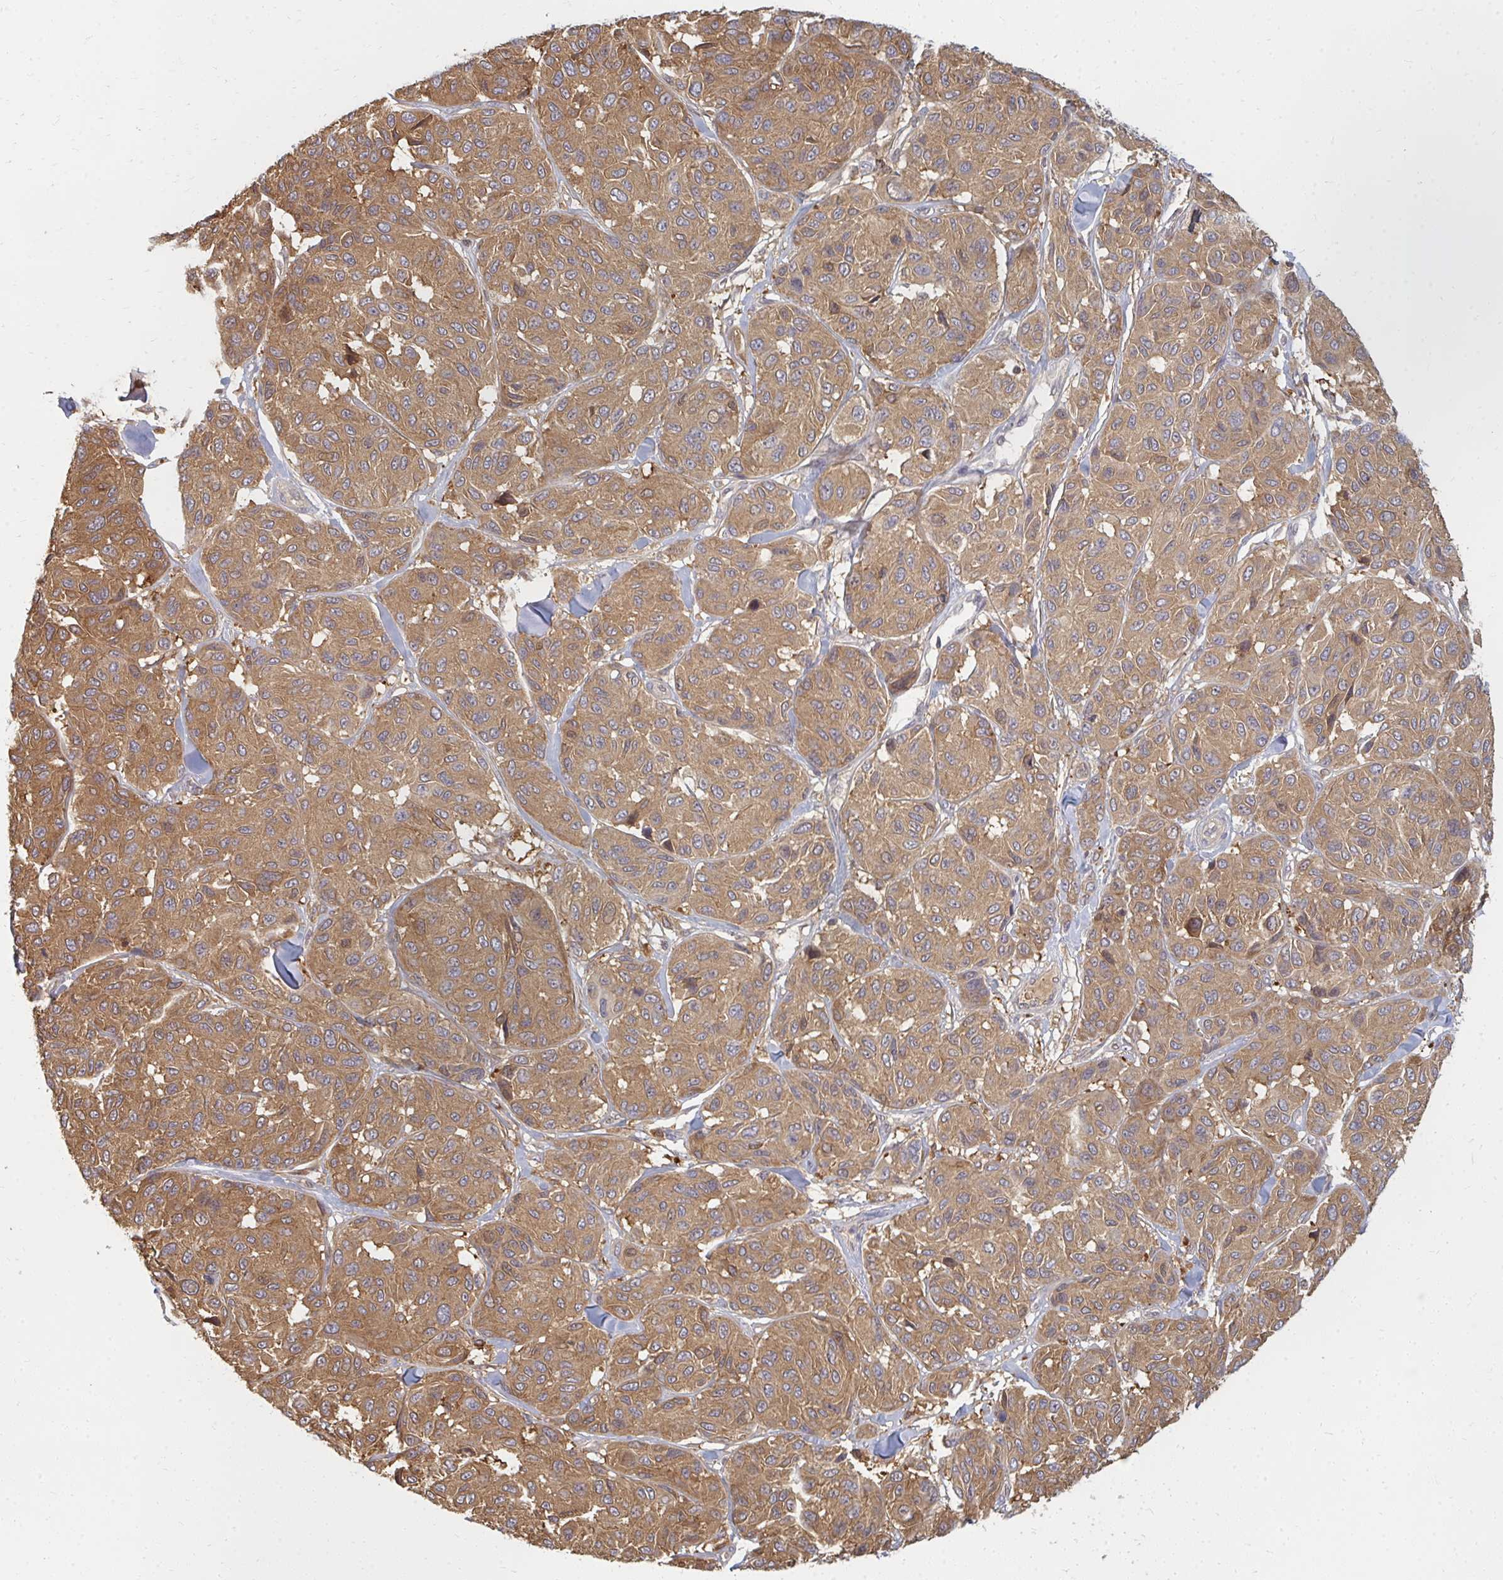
{"staining": {"intensity": "moderate", "quantity": "25%-75%", "location": "cytoplasmic/membranous"}, "tissue": "melanoma", "cell_type": "Tumor cells", "image_type": "cancer", "snomed": [{"axis": "morphology", "description": "Malignant melanoma, NOS"}, {"axis": "topography", "description": "Skin"}], "caption": "Protein expression analysis of melanoma reveals moderate cytoplasmic/membranous positivity in approximately 25%-75% of tumor cells.", "gene": "ZNF285", "patient": {"sex": "female", "age": 66}}